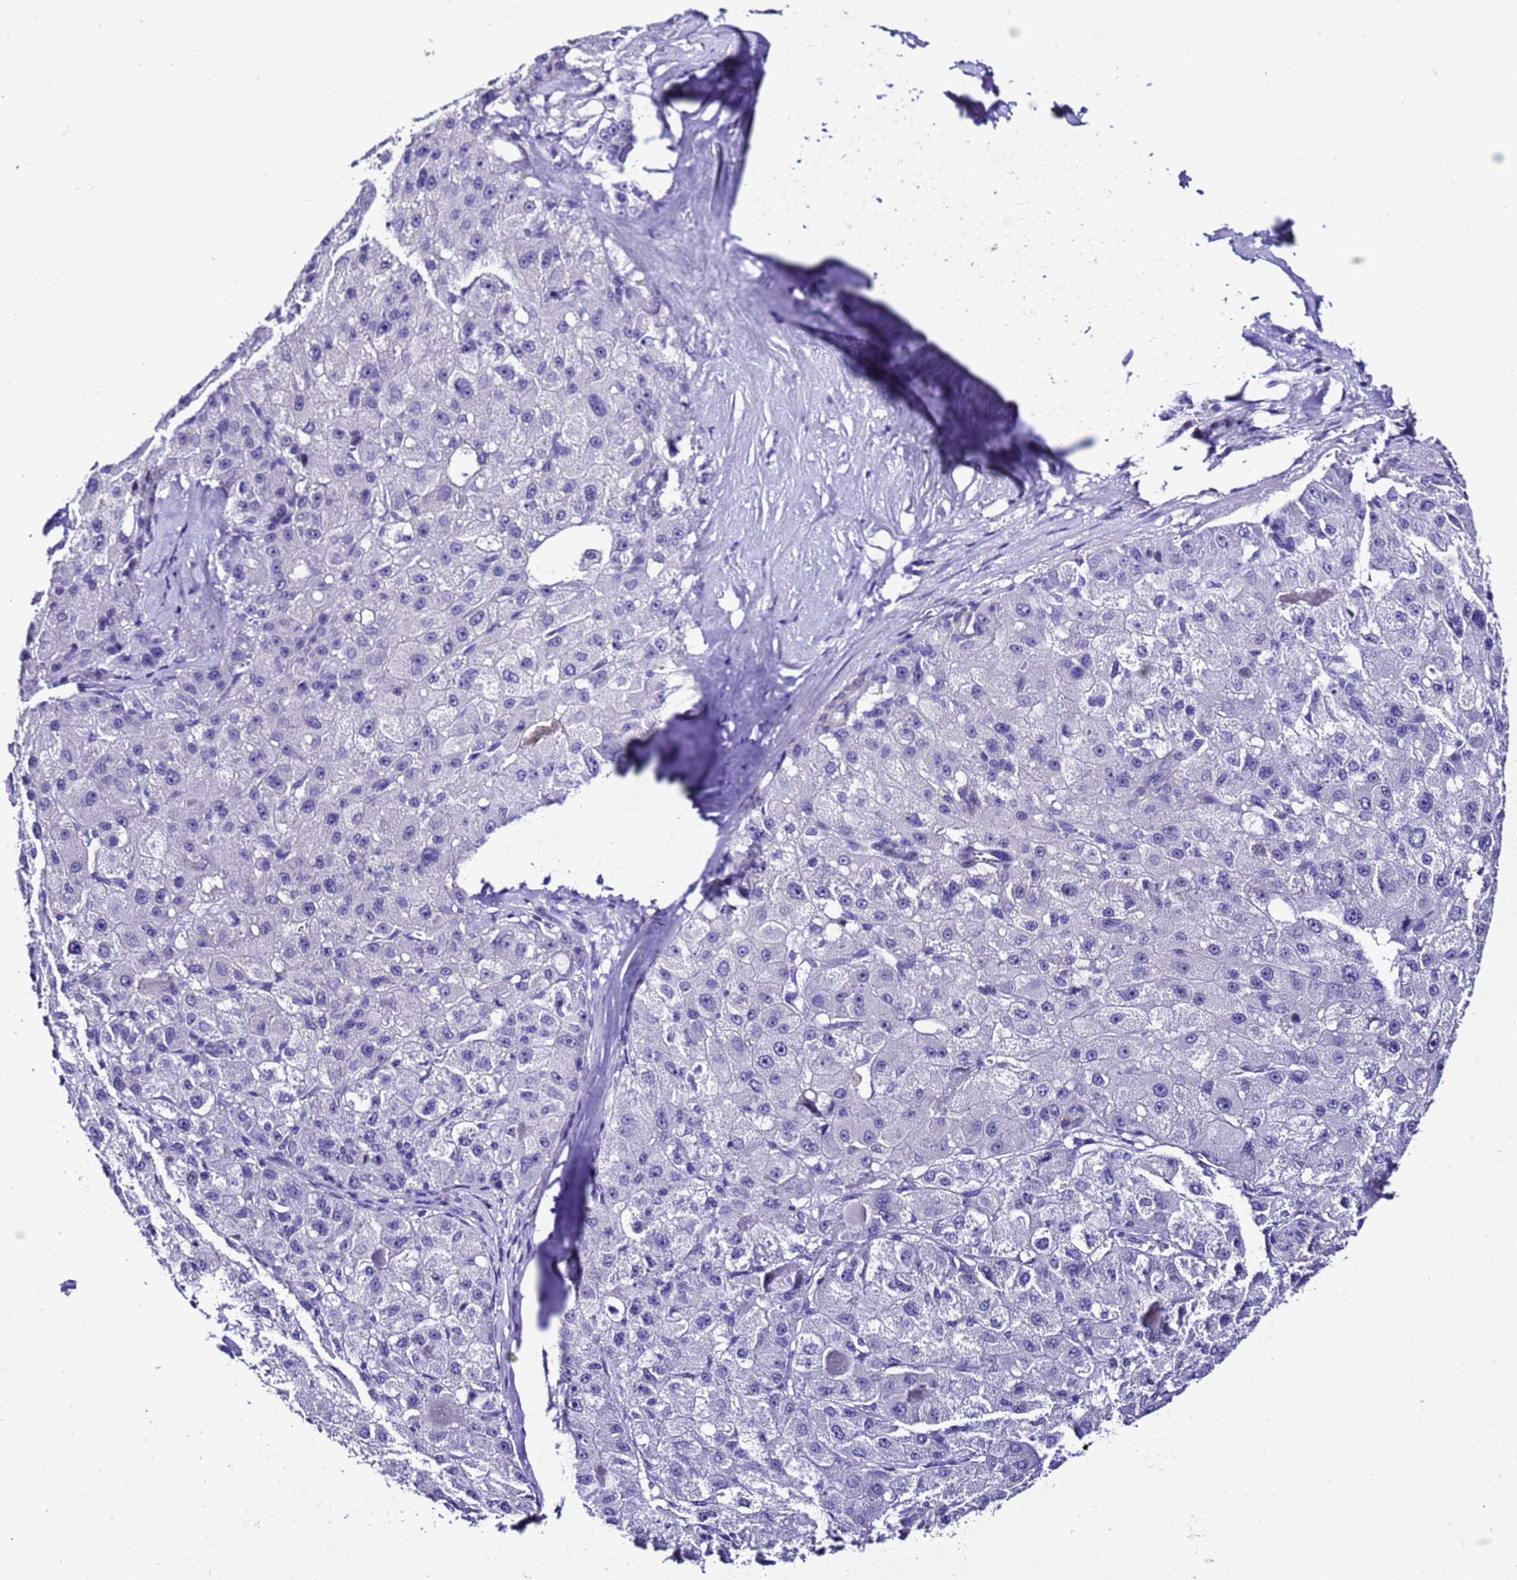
{"staining": {"intensity": "negative", "quantity": "none", "location": "none"}, "tissue": "liver cancer", "cell_type": "Tumor cells", "image_type": "cancer", "snomed": [{"axis": "morphology", "description": "Carcinoma, Hepatocellular, NOS"}, {"axis": "topography", "description": "Liver"}], "caption": "Immunohistochemistry (IHC) of human hepatocellular carcinoma (liver) demonstrates no expression in tumor cells. The staining is performed using DAB (3,3'-diaminobenzidine) brown chromogen with nuclei counter-stained in using hematoxylin.", "gene": "ZNF417", "patient": {"sex": "male", "age": 80}}